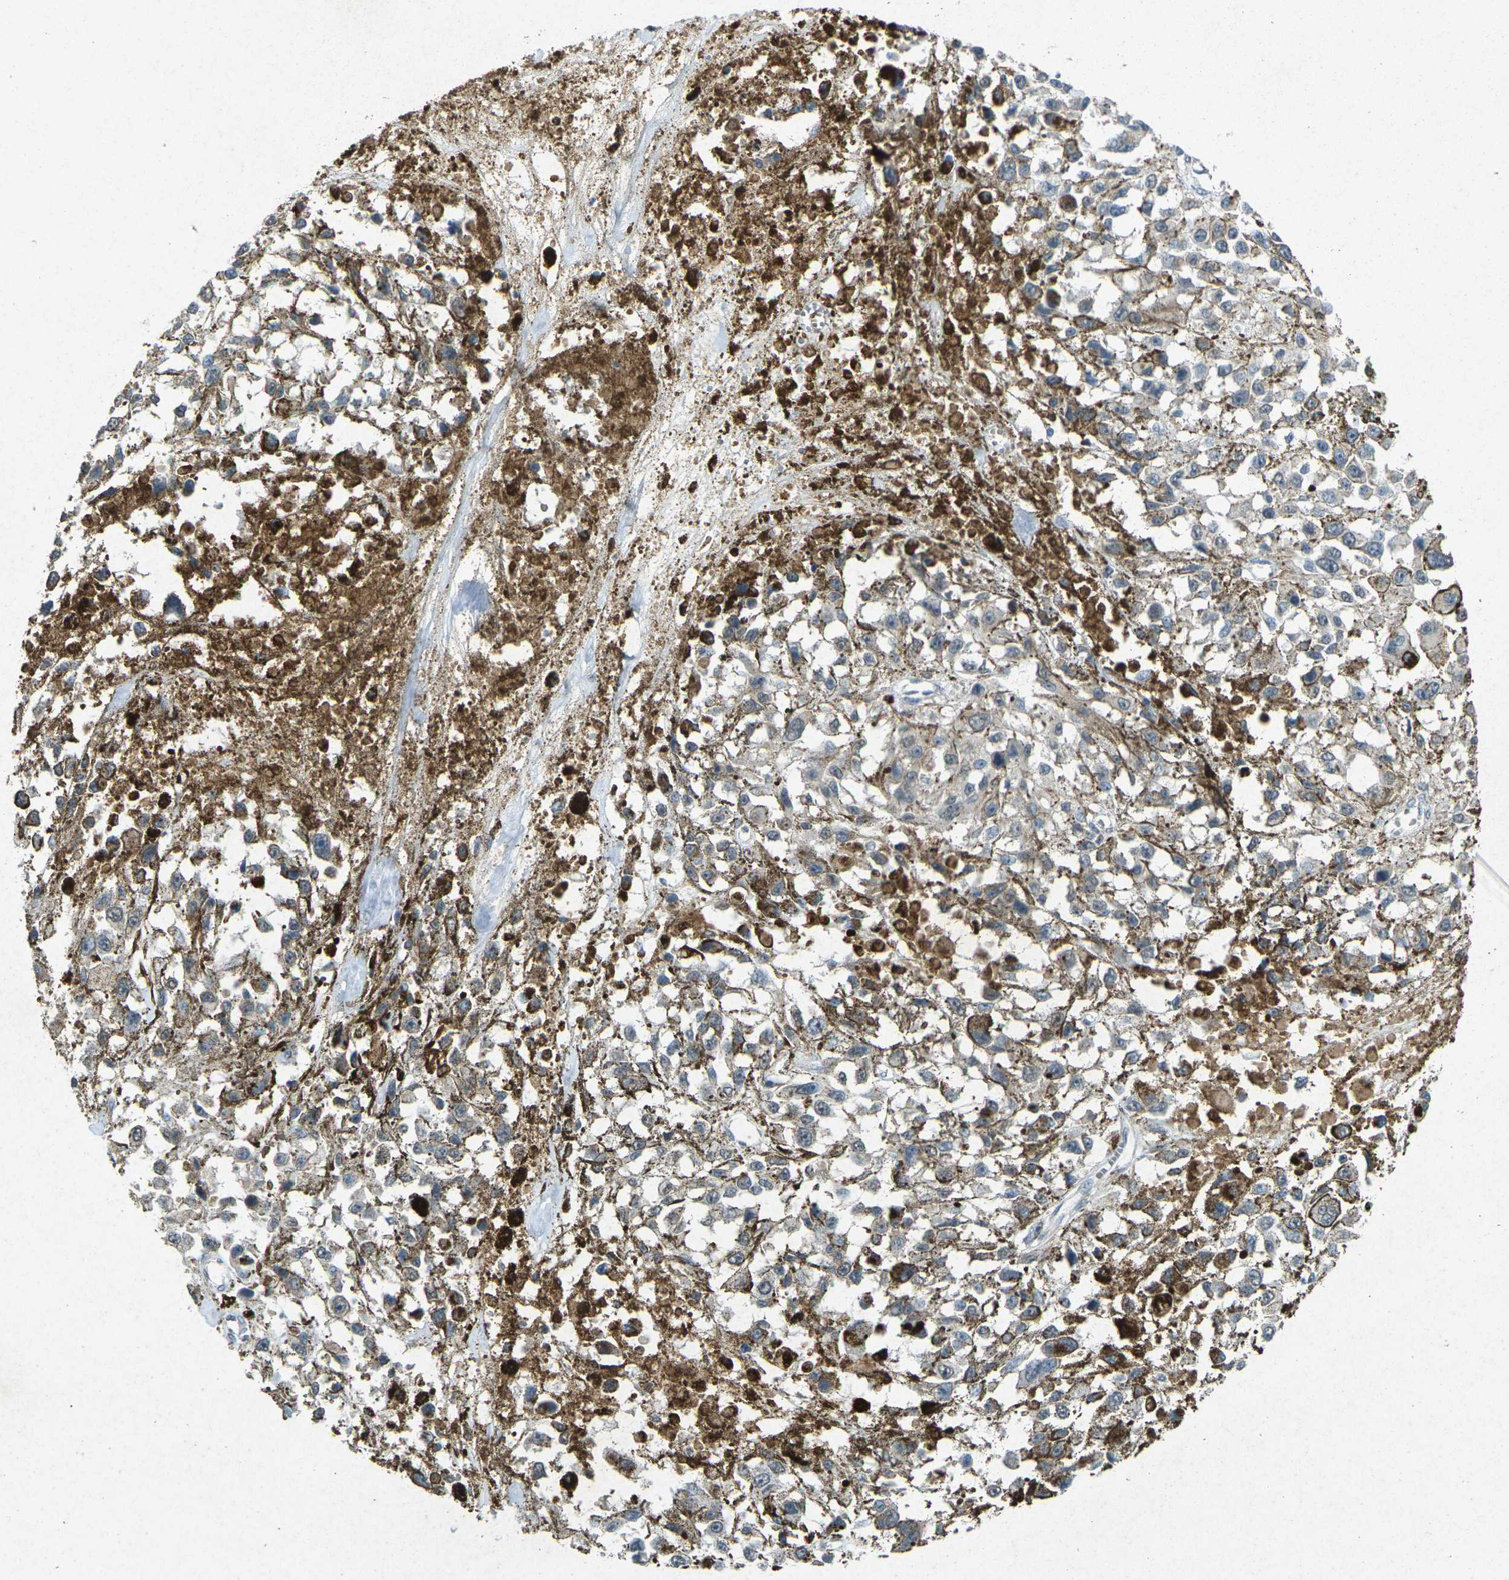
{"staining": {"intensity": "negative", "quantity": "none", "location": "none"}, "tissue": "melanoma", "cell_type": "Tumor cells", "image_type": "cancer", "snomed": [{"axis": "morphology", "description": "Malignant melanoma, Metastatic site"}, {"axis": "topography", "description": "Lymph node"}], "caption": "Human malignant melanoma (metastatic site) stained for a protein using immunohistochemistry (IHC) displays no positivity in tumor cells.", "gene": "RGMA", "patient": {"sex": "male", "age": 59}}